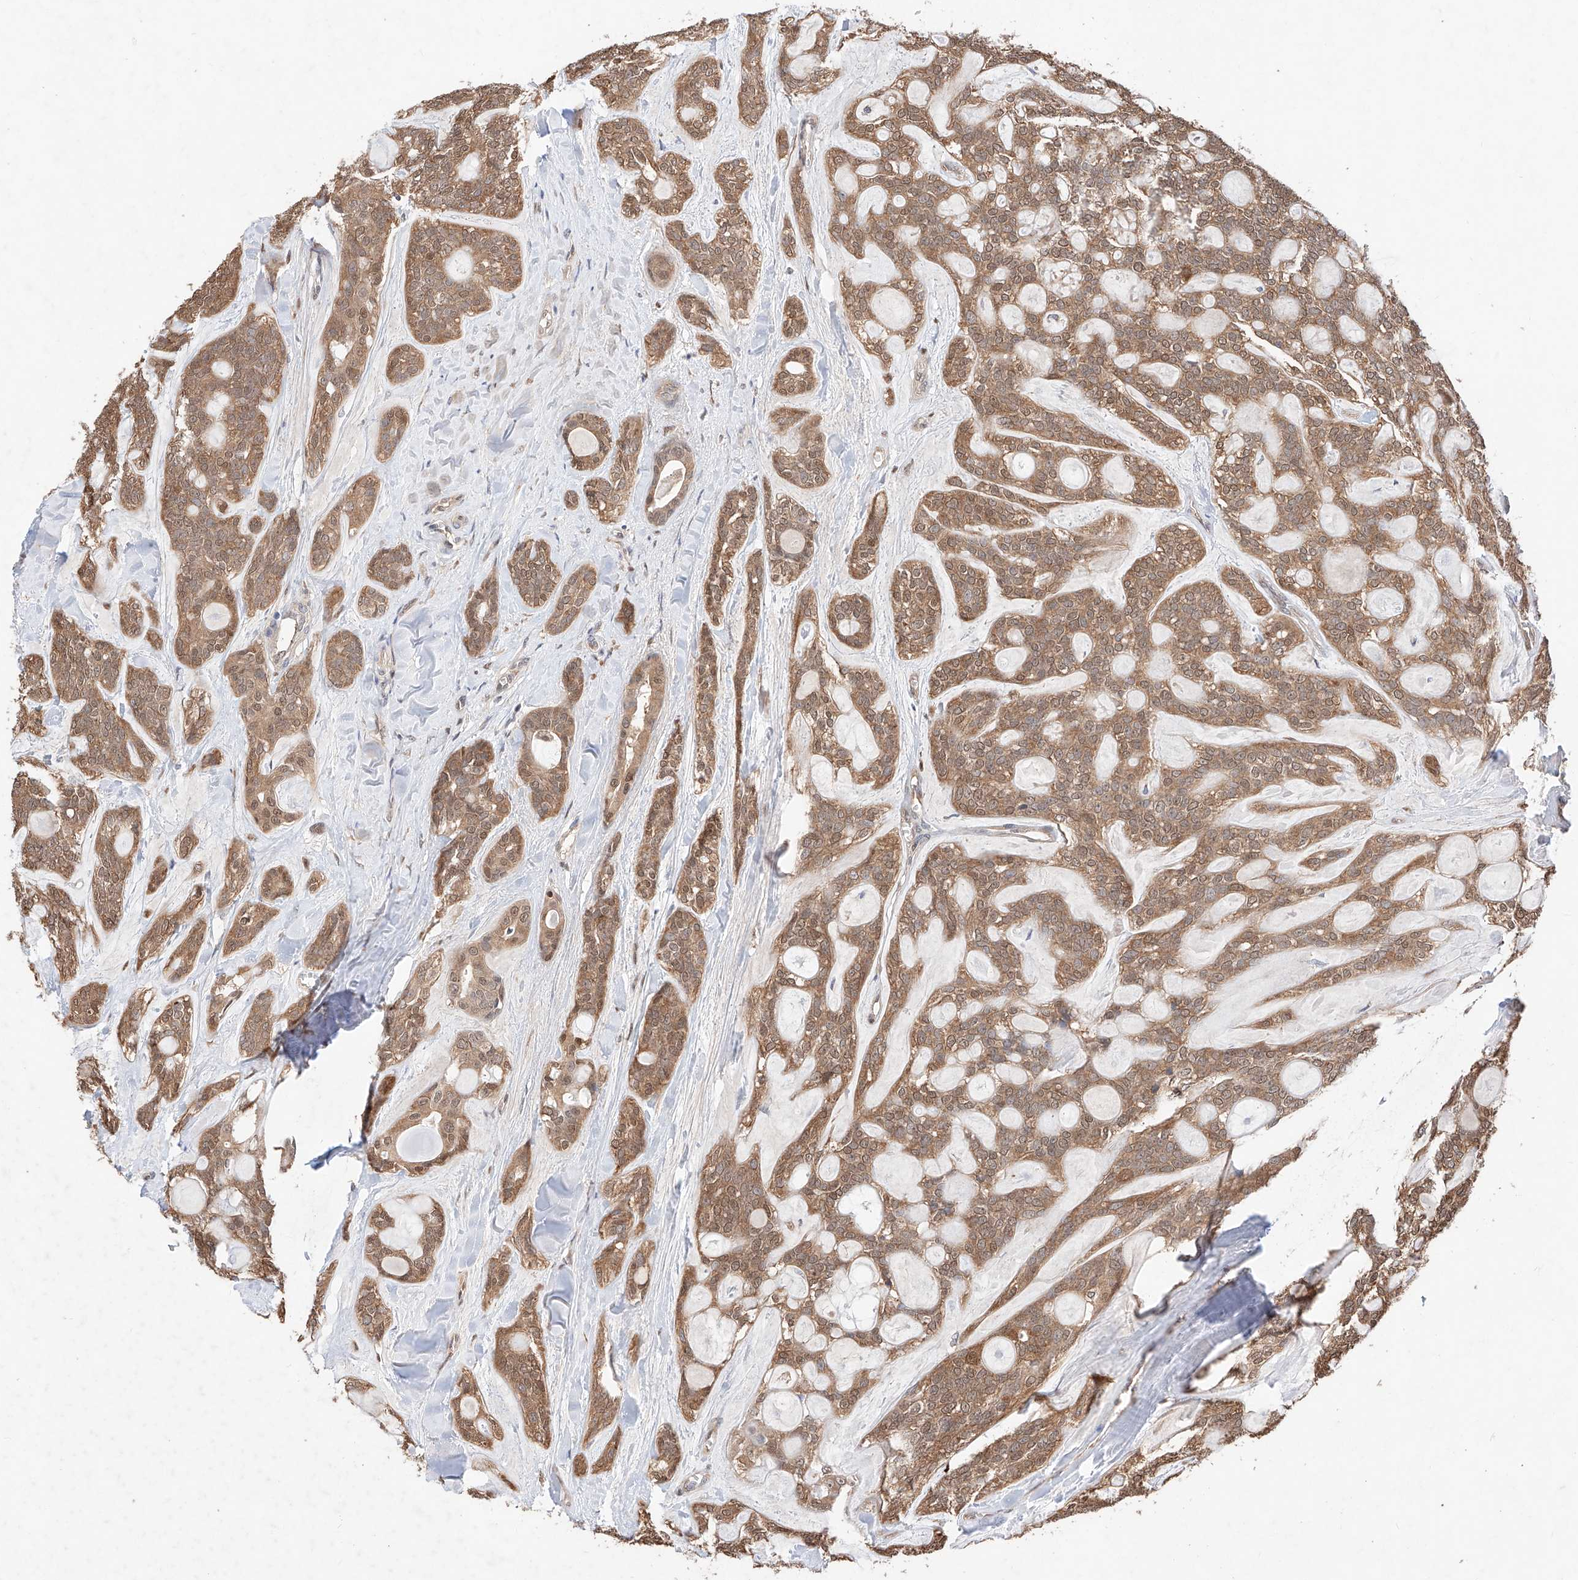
{"staining": {"intensity": "moderate", "quantity": ">75%", "location": "cytoplasmic/membranous,nuclear"}, "tissue": "head and neck cancer", "cell_type": "Tumor cells", "image_type": "cancer", "snomed": [{"axis": "morphology", "description": "Adenocarcinoma, NOS"}, {"axis": "topography", "description": "Head-Neck"}], "caption": "Head and neck adenocarcinoma tissue exhibits moderate cytoplasmic/membranous and nuclear expression in approximately >75% of tumor cells, visualized by immunohistochemistry.", "gene": "ZSCAN4", "patient": {"sex": "male", "age": 66}}